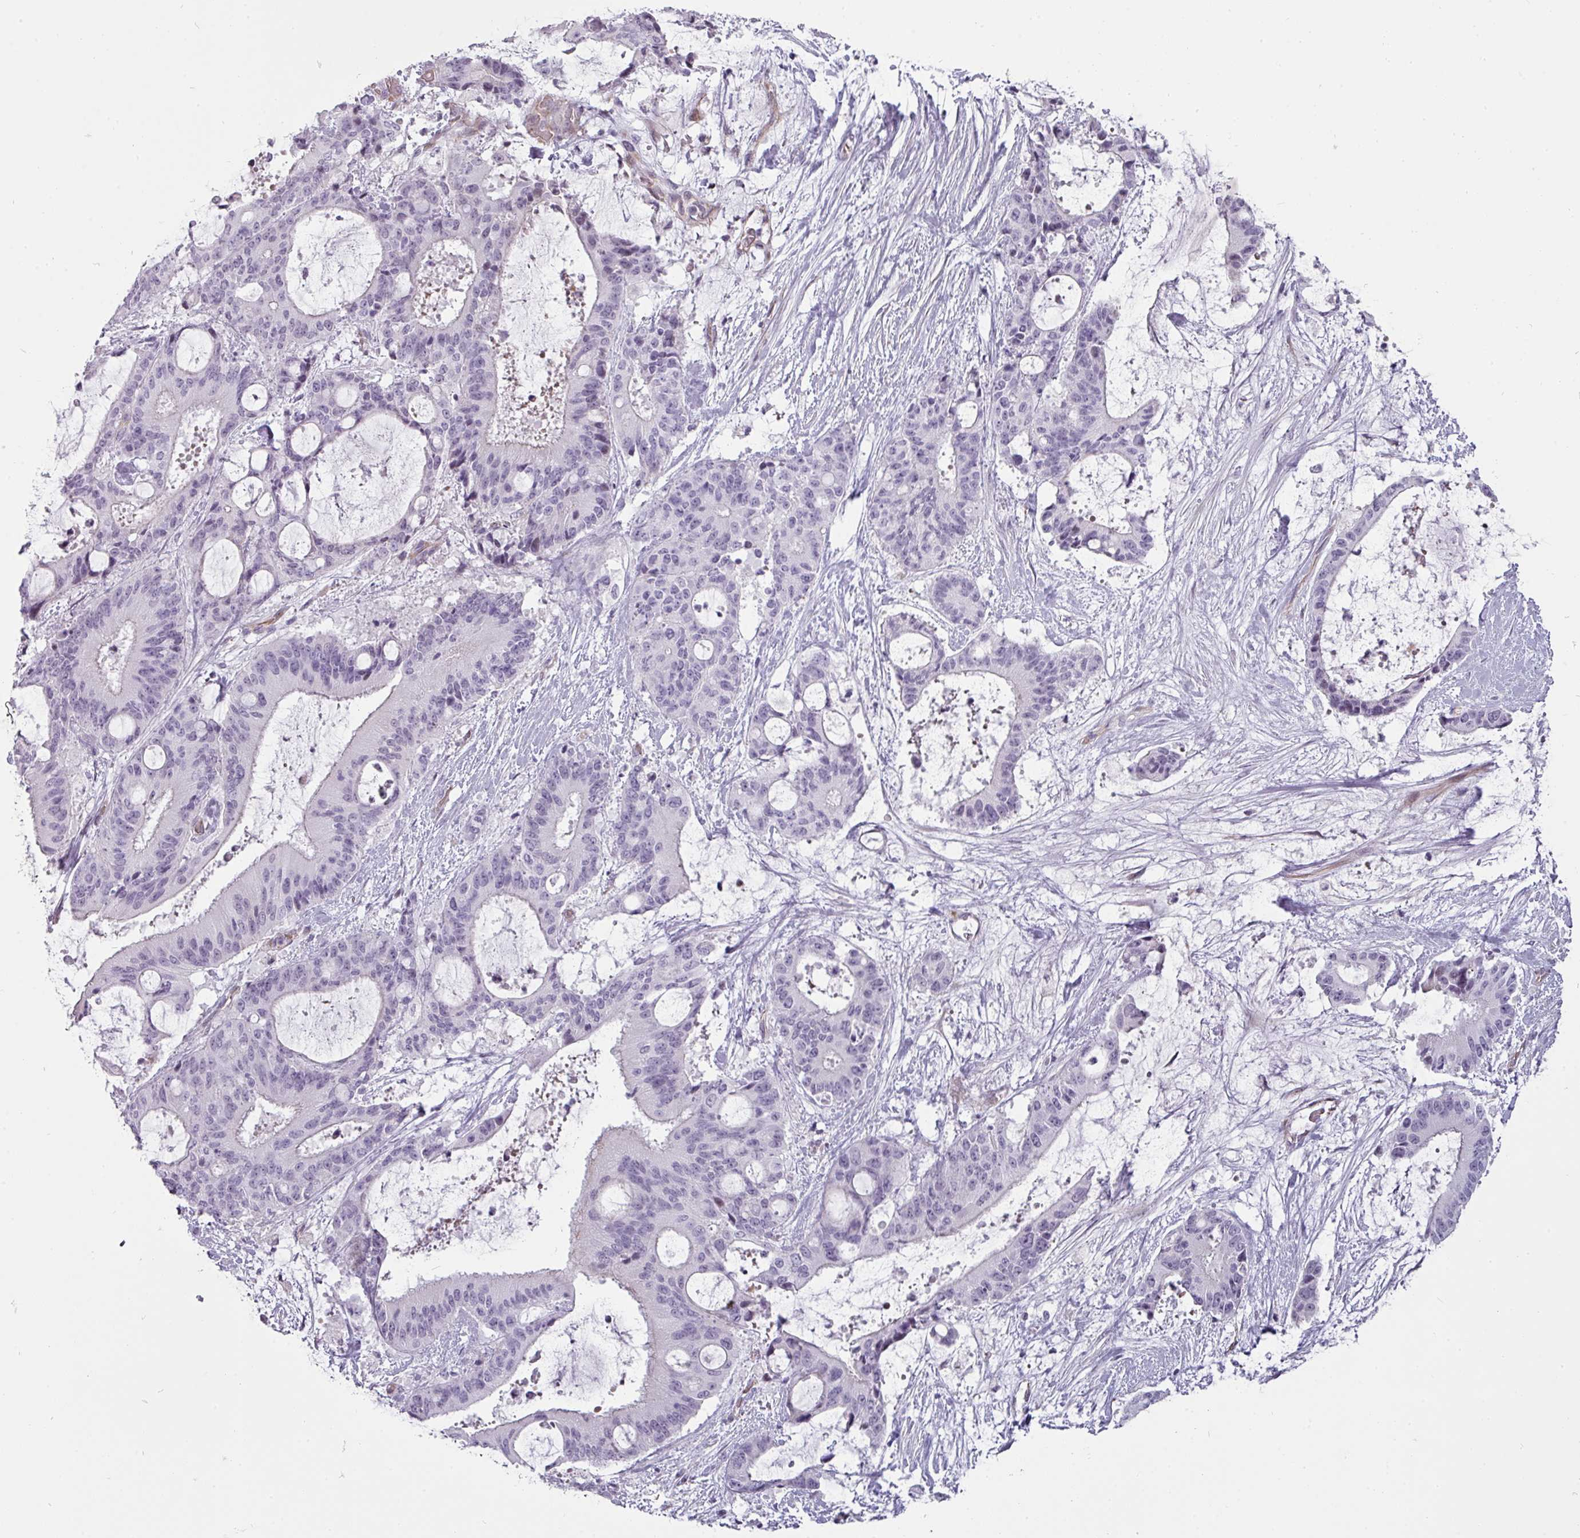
{"staining": {"intensity": "negative", "quantity": "none", "location": "none"}, "tissue": "liver cancer", "cell_type": "Tumor cells", "image_type": "cancer", "snomed": [{"axis": "morphology", "description": "Normal tissue, NOS"}, {"axis": "morphology", "description": "Cholangiocarcinoma"}, {"axis": "topography", "description": "Liver"}, {"axis": "topography", "description": "Peripheral nerve tissue"}], "caption": "IHC photomicrograph of liver cancer (cholangiocarcinoma) stained for a protein (brown), which exhibits no staining in tumor cells.", "gene": "CHRDL1", "patient": {"sex": "female", "age": 73}}